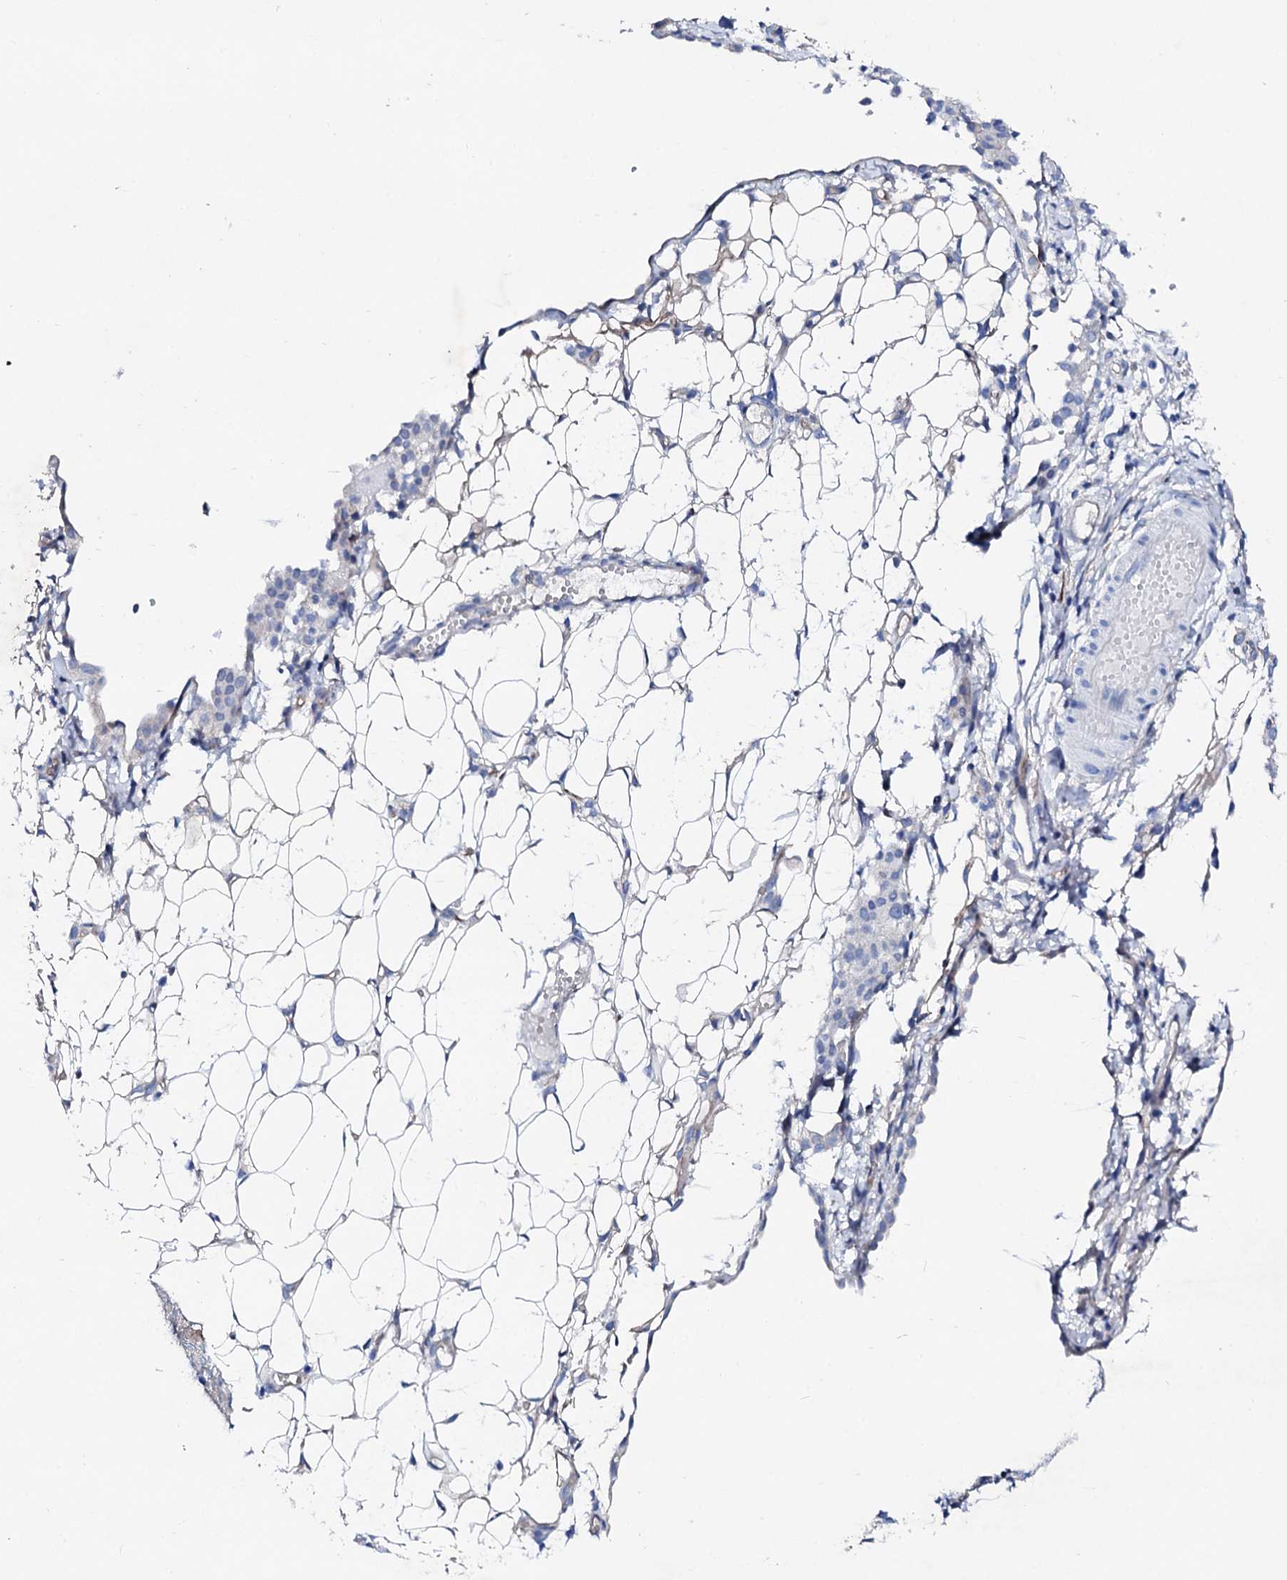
{"staining": {"intensity": "negative", "quantity": "none", "location": "none"}, "tissue": "ovarian cancer", "cell_type": "Tumor cells", "image_type": "cancer", "snomed": [{"axis": "morphology", "description": "Carcinoma, endometroid"}, {"axis": "topography", "description": "Ovary"}], "caption": "DAB (3,3'-diaminobenzidine) immunohistochemical staining of ovarian cancer (endometroid carcinoma) demonstrates no significant positivity in tumor cells.", "gene": "TRDN", "patient": {"sex": "female", "age": 42}}